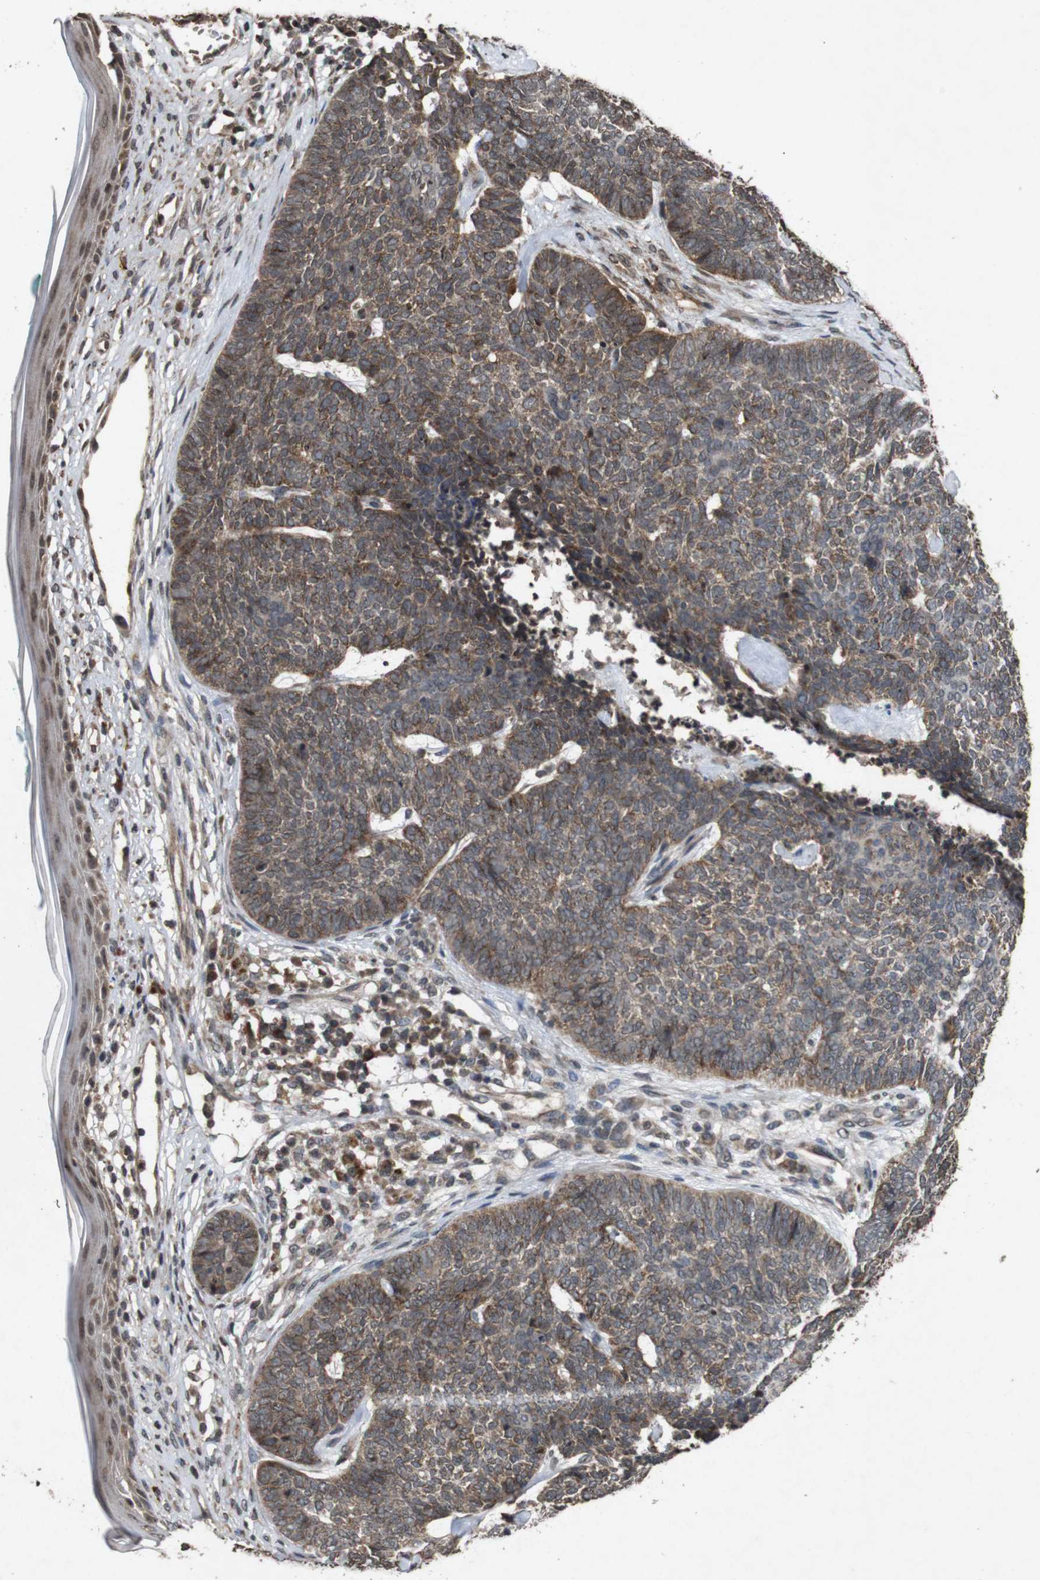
{"staining": {"intensity": "moderate", "quantity": "25%-75%", "location": "cytoplasmic/membranous"}, "tissue": "skin cancer", "cell_type": "Tumor cells", "image_type": "cancer", "snomed": [{"axis": "morphology", "description": "Basal cell carcinoma"}, {"axis": "topography", "description": "Skin"}], "caption": "Immunohistochemical staining of human basal cell carcinoma (skin) reveals moderate cytoplasmic/membranous protein staining in approximately 25%-75% of tumor cells.", "gene": "SORL1", "patient": {"sex": "female", "age": 84}}